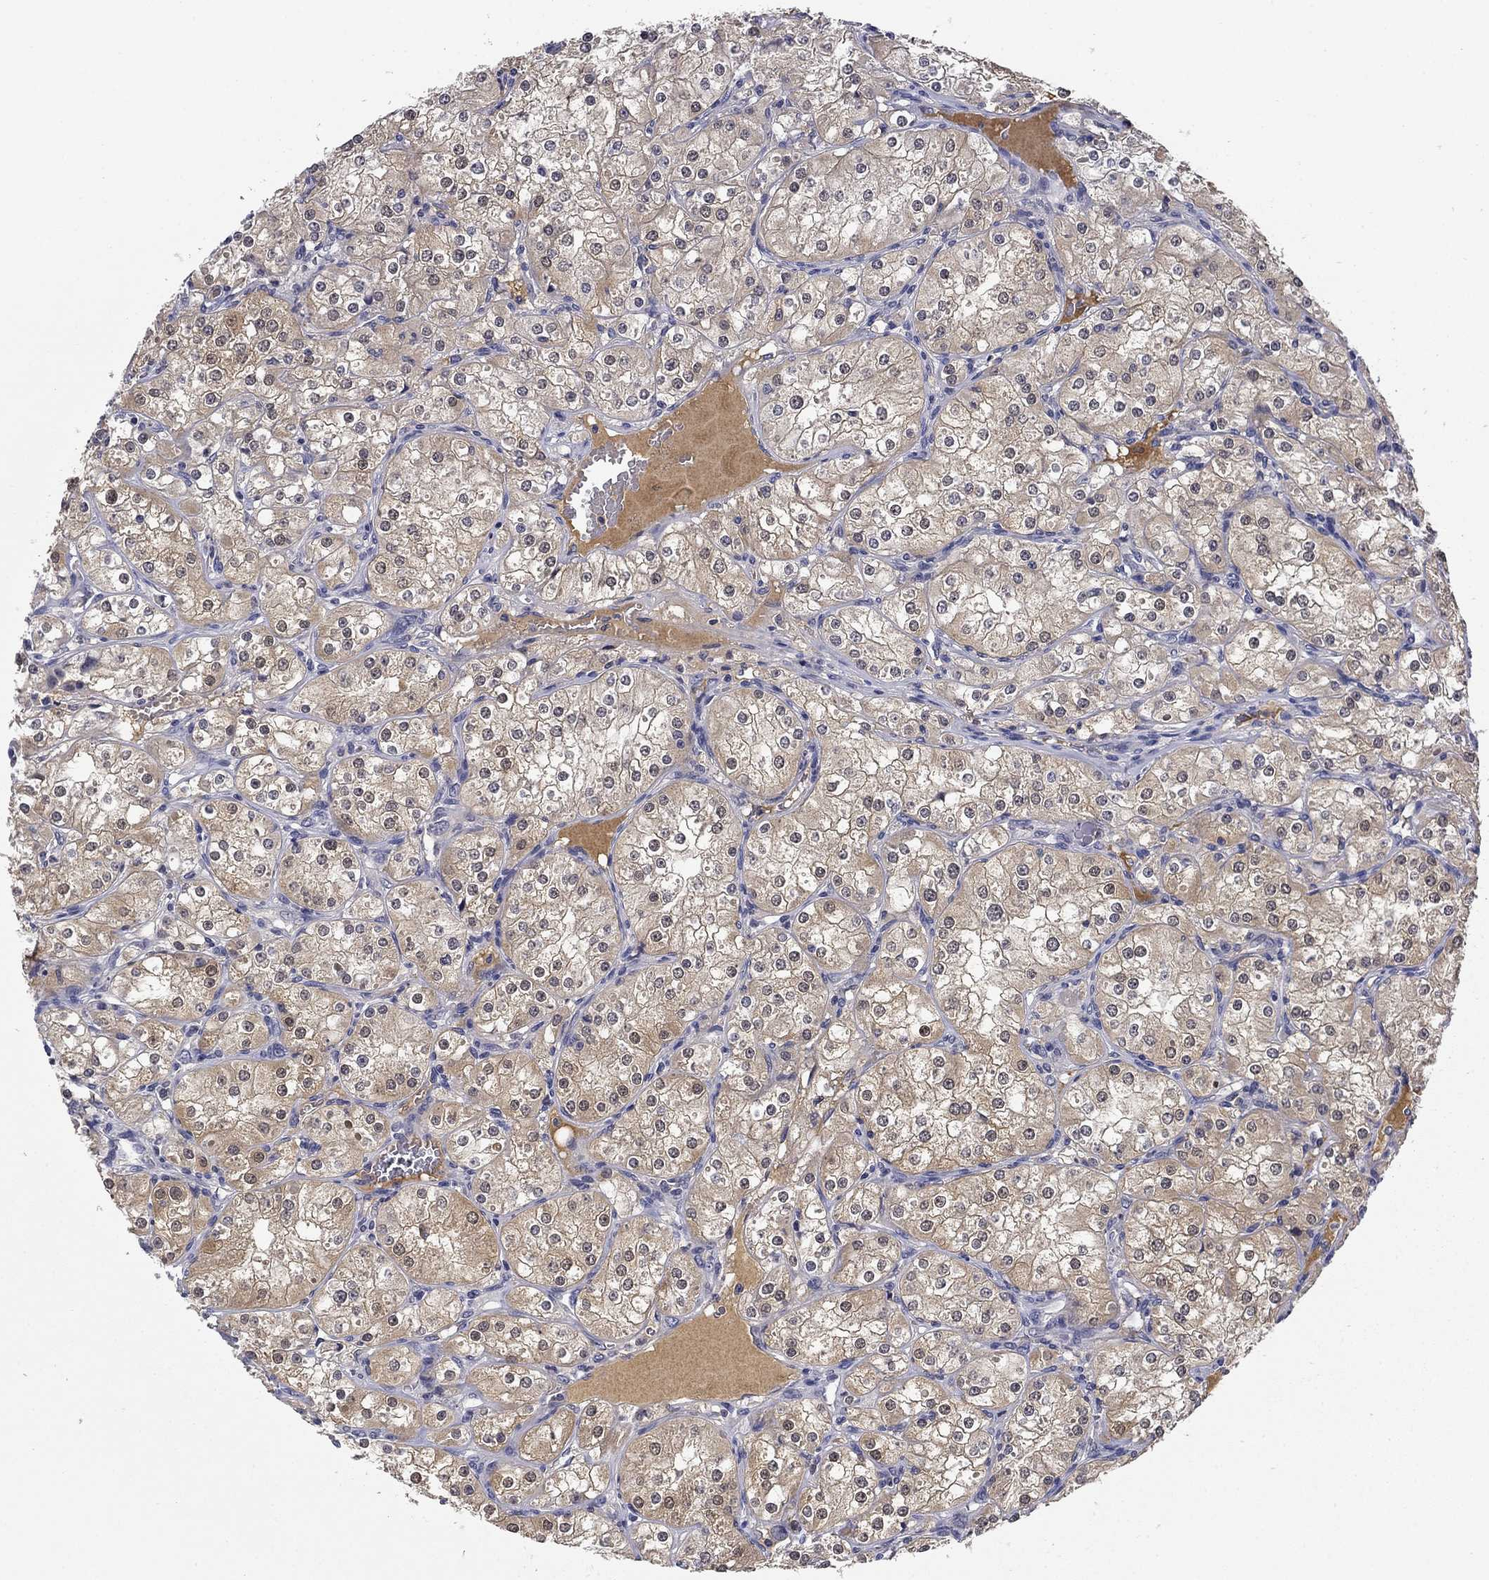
{"staining": {"intensity": "negative", "quantity": "none", "location": "none"}, "tissue": "renal cancer", "cell_type": "Tumor cells", "image_type": "cancer", "snomed": [{"axis": "morphology", "description": "Adenocarcinoma, NOS"}, {"axis": "topography", "description": "Kidney"}], "caption": "Renal adenocarcinoma was stained to show a protein in brown. There is no significant positivity in tumor cells.", "gene": "DDTL", "patient": {"sex": "male", "age": 77}}